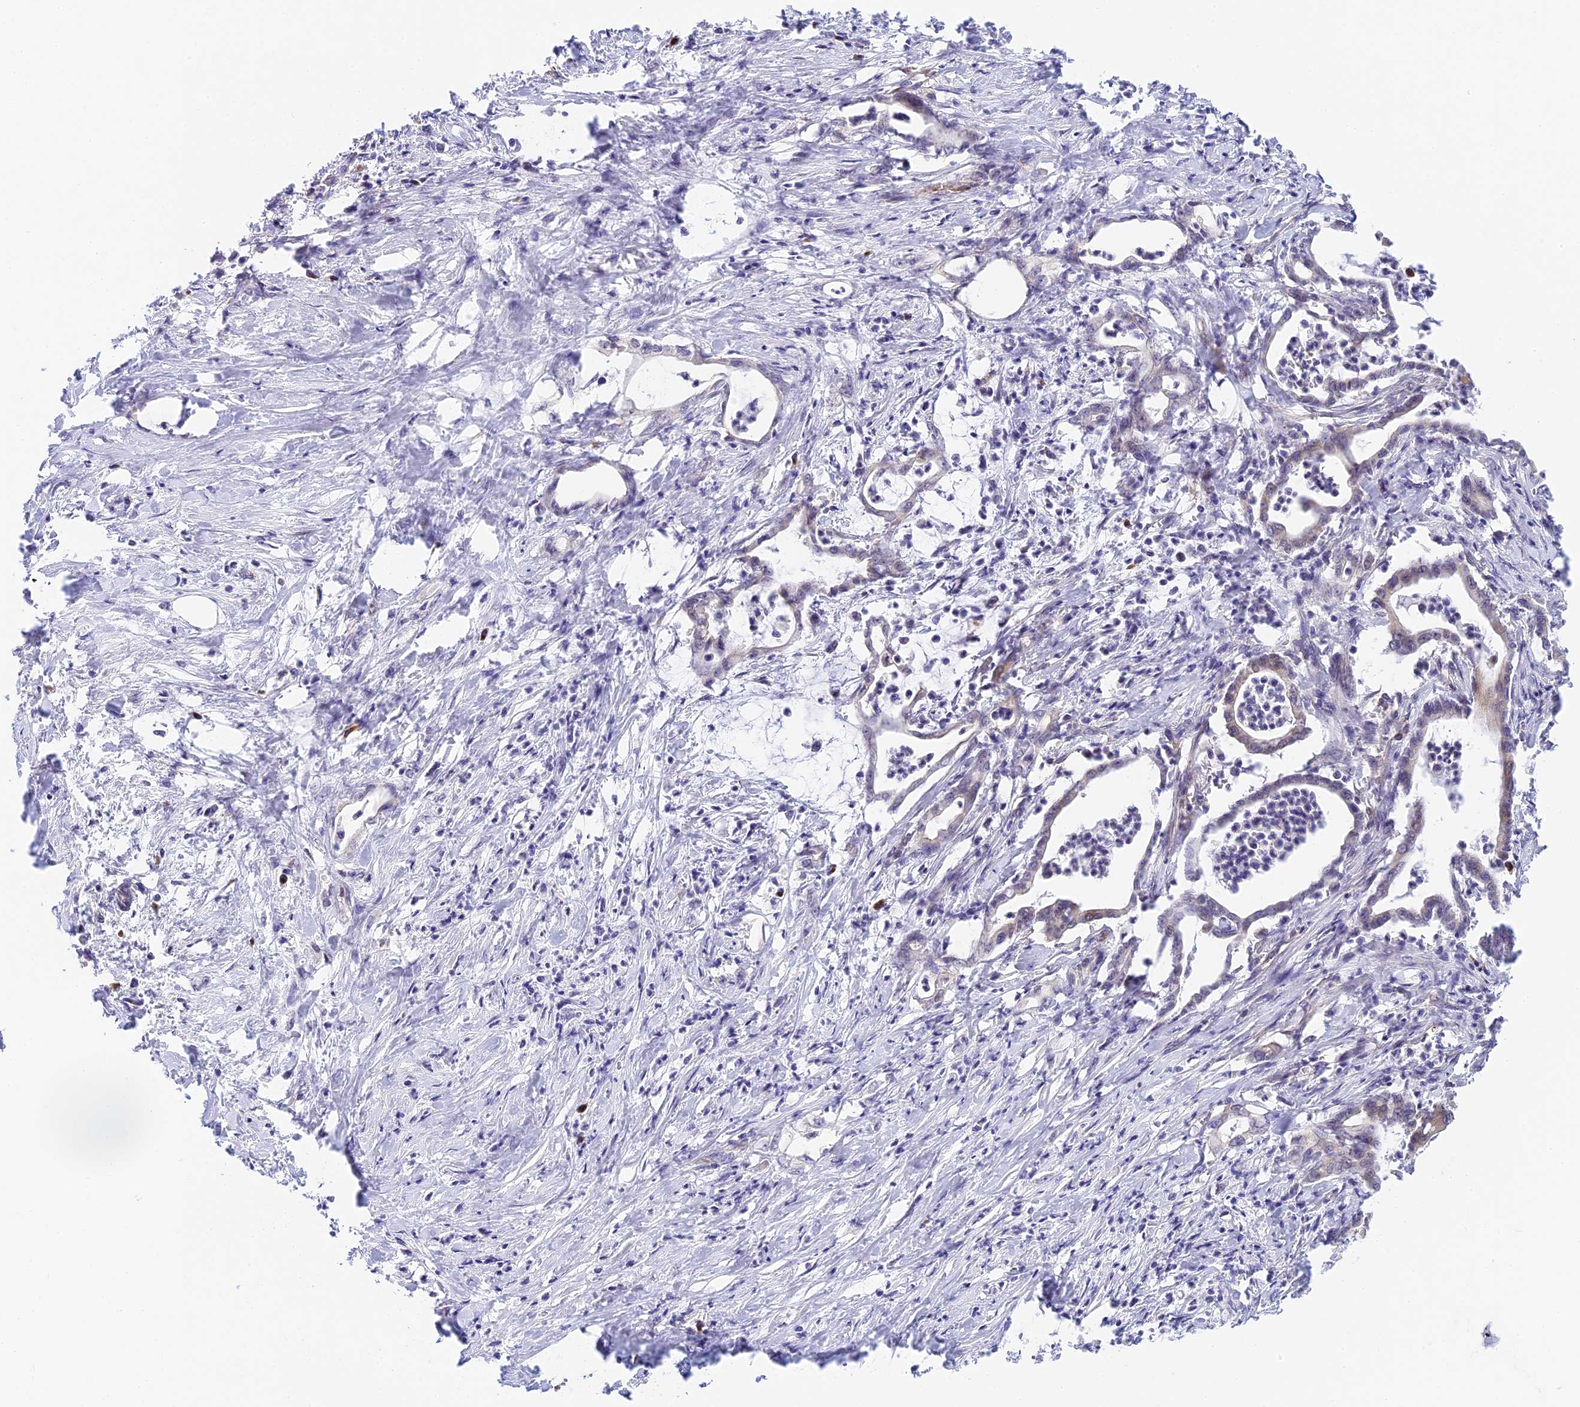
{"staining": {"intensity": "negative", "quantity": "none", "location": "none"}, "tissue": "pancreatic cancer", "cell_type": "Tumor cells", "image_type": "cancer", "snomed": [{"axis": "morphology", "description": "Adenocarcinoma, NOS"}, {"axis": "topography", "description": "Pancreas"}], "caption": "IHC micrograph of neoplastic tissue: pancreatic cancer (adenocarcinoma) stained with DAB (3,3'-diaminobenzidine) exhibits no significant protein staining in tumor cells.", "gene": "HEATR5B", "patient": {"sex": "female", "age": 55}}